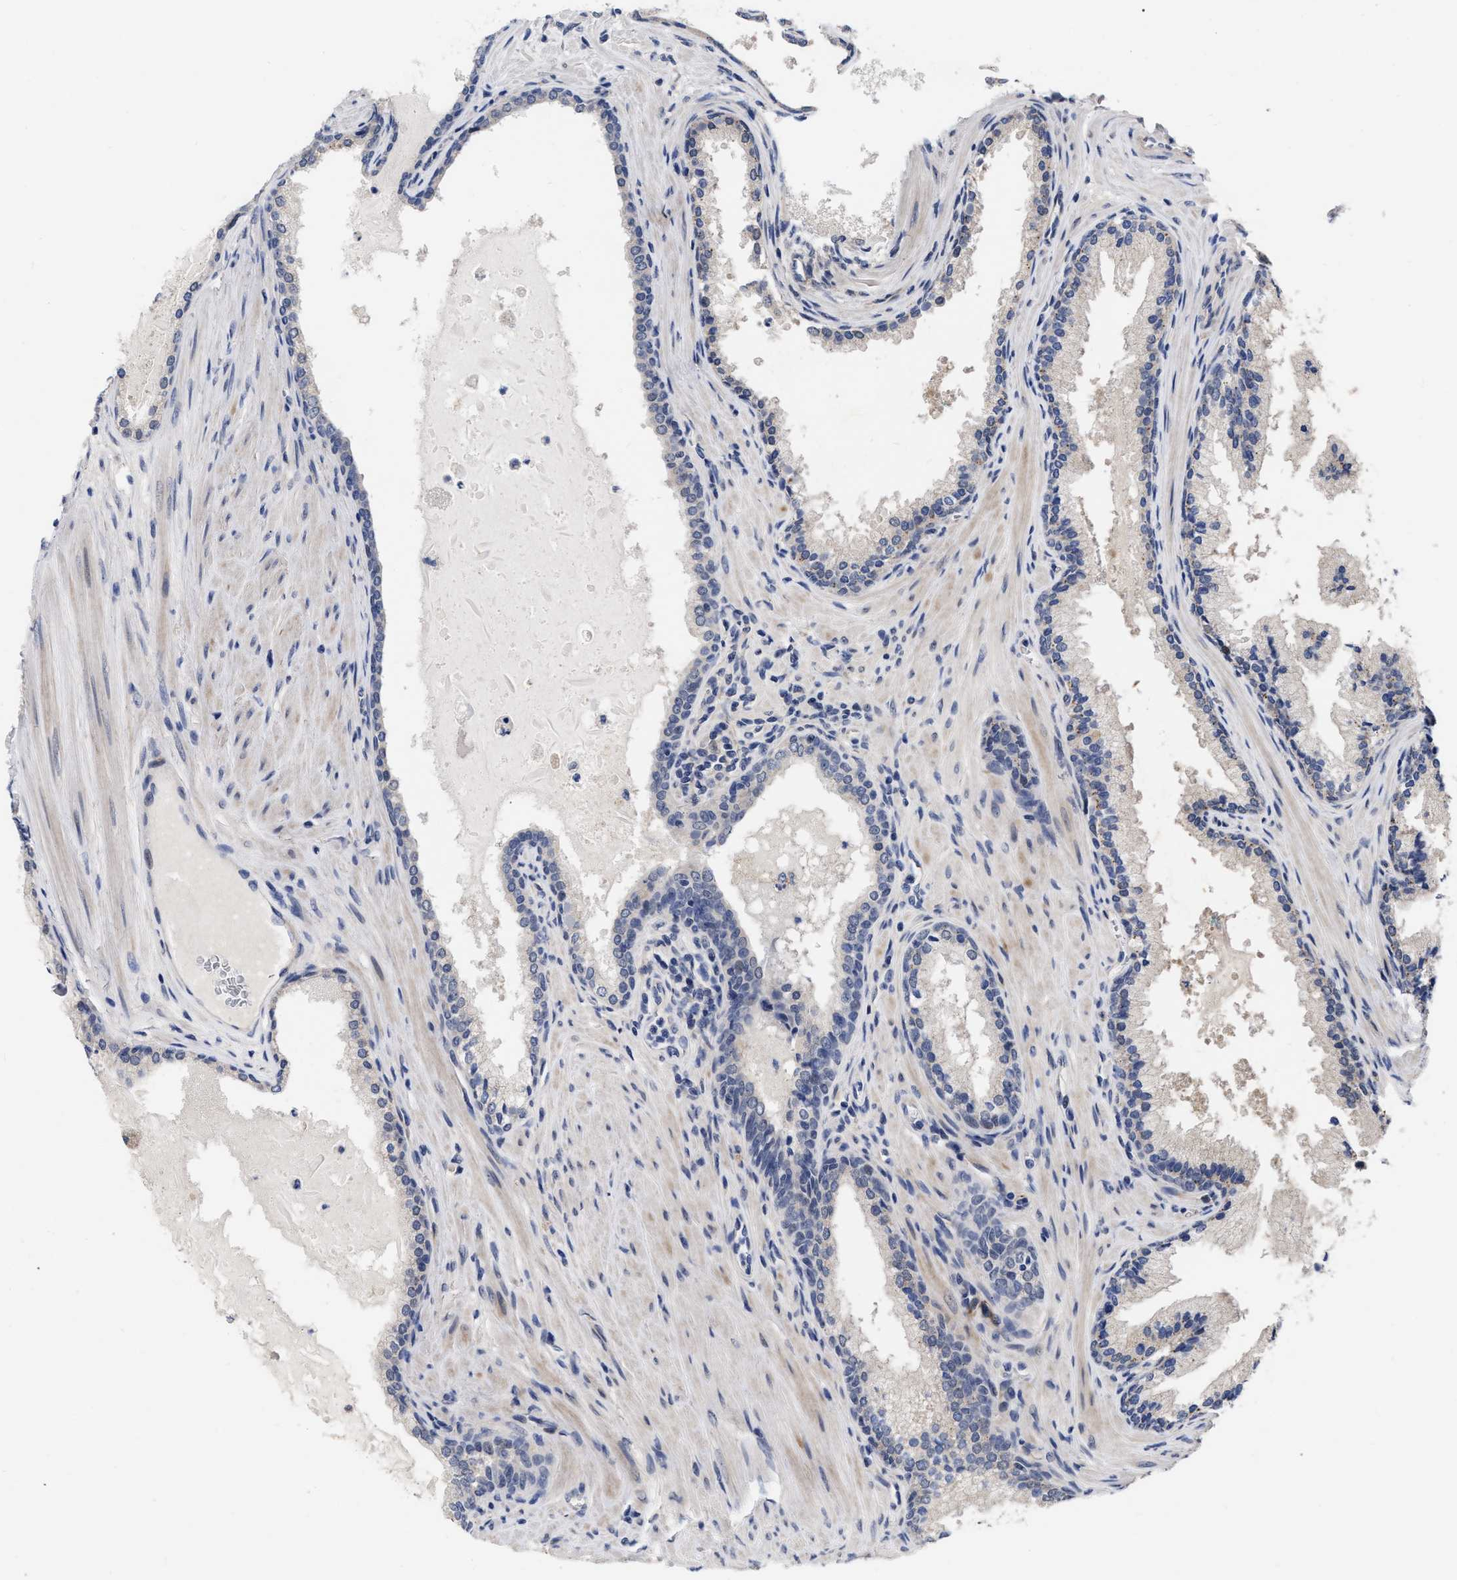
{"staining": {"intensity": "negative", "quantity": "none", "location": "none"}, "tissue": "prostate cancer", "cell_type": "Tumor cells", "image_type": "cancer", "snomed": [{"axis": "morphology", "description": "Adenocarcinoma, Low grade"}, {"axis": "topography", "description": "Prostate"}], "caption": "This is an immunohistochemistry (IHC) histopathology image of low-grade adenocarcinoma (prostate). There is no staining in tumor cells.", "gene": "CCN5", "patient": {"sex": "male", "age": 70}}